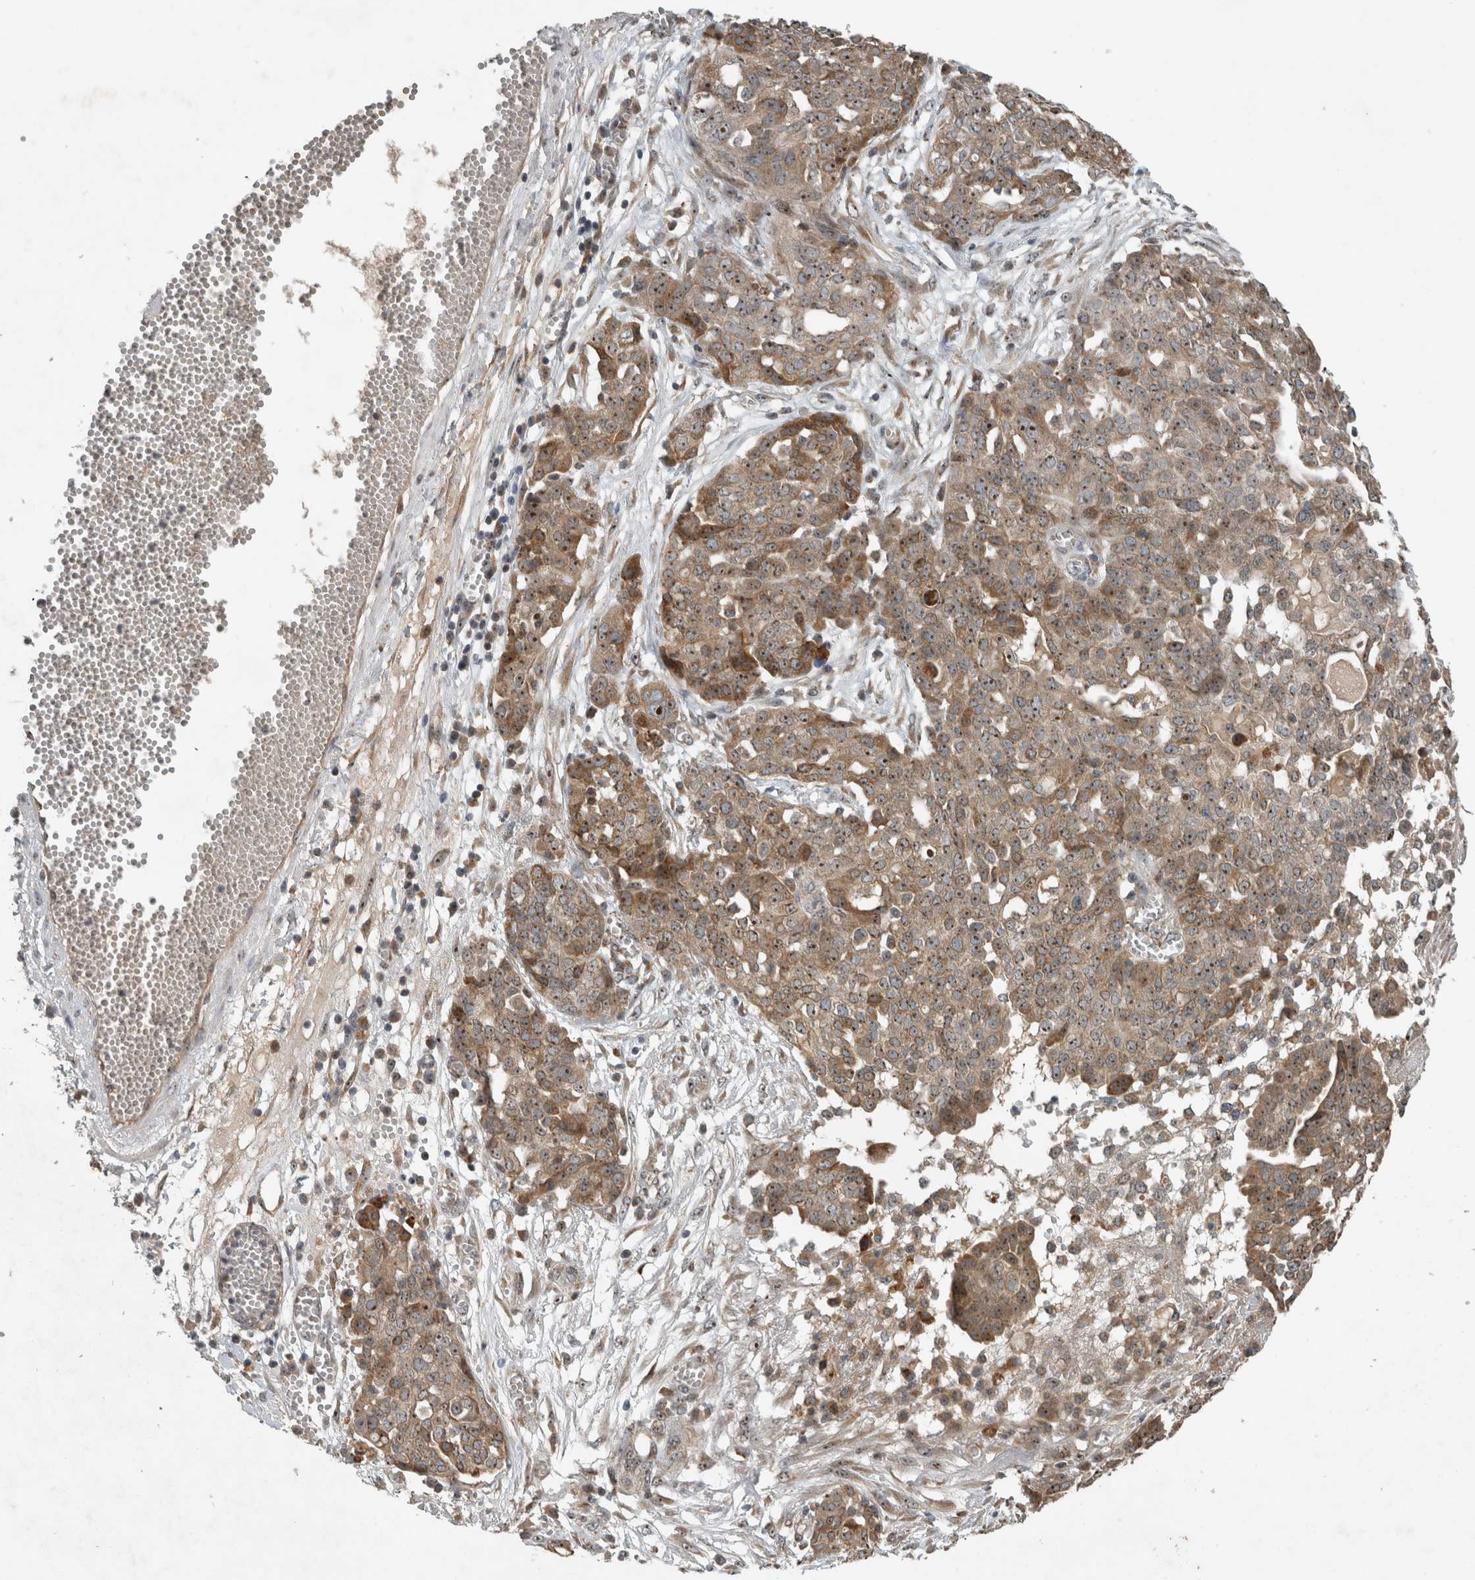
{"staining": {"intensity": "moderate", "quantity": ">75%", "location": "cytoplasmic/membranous,nuclear"}, "tissue": "ovarian cancer", "cell_type": "Tumor cells", "image_type": "cancer", "snomed": [{"axis": "morphology", "description": "Cystadenocarcinoma, serous, NOS"}, {"axis": "topography", "description": "Soft tissue"}, {"axis": "topography", "description": "Ovary"}], "caption": "A brown stain shows moderate cytoplasmic/membranous and nuclear positivity of a protein in ovarian cancer tumor cells.", "gene": "GPR137B", "patient": {"sex": "female", "age": 57}}